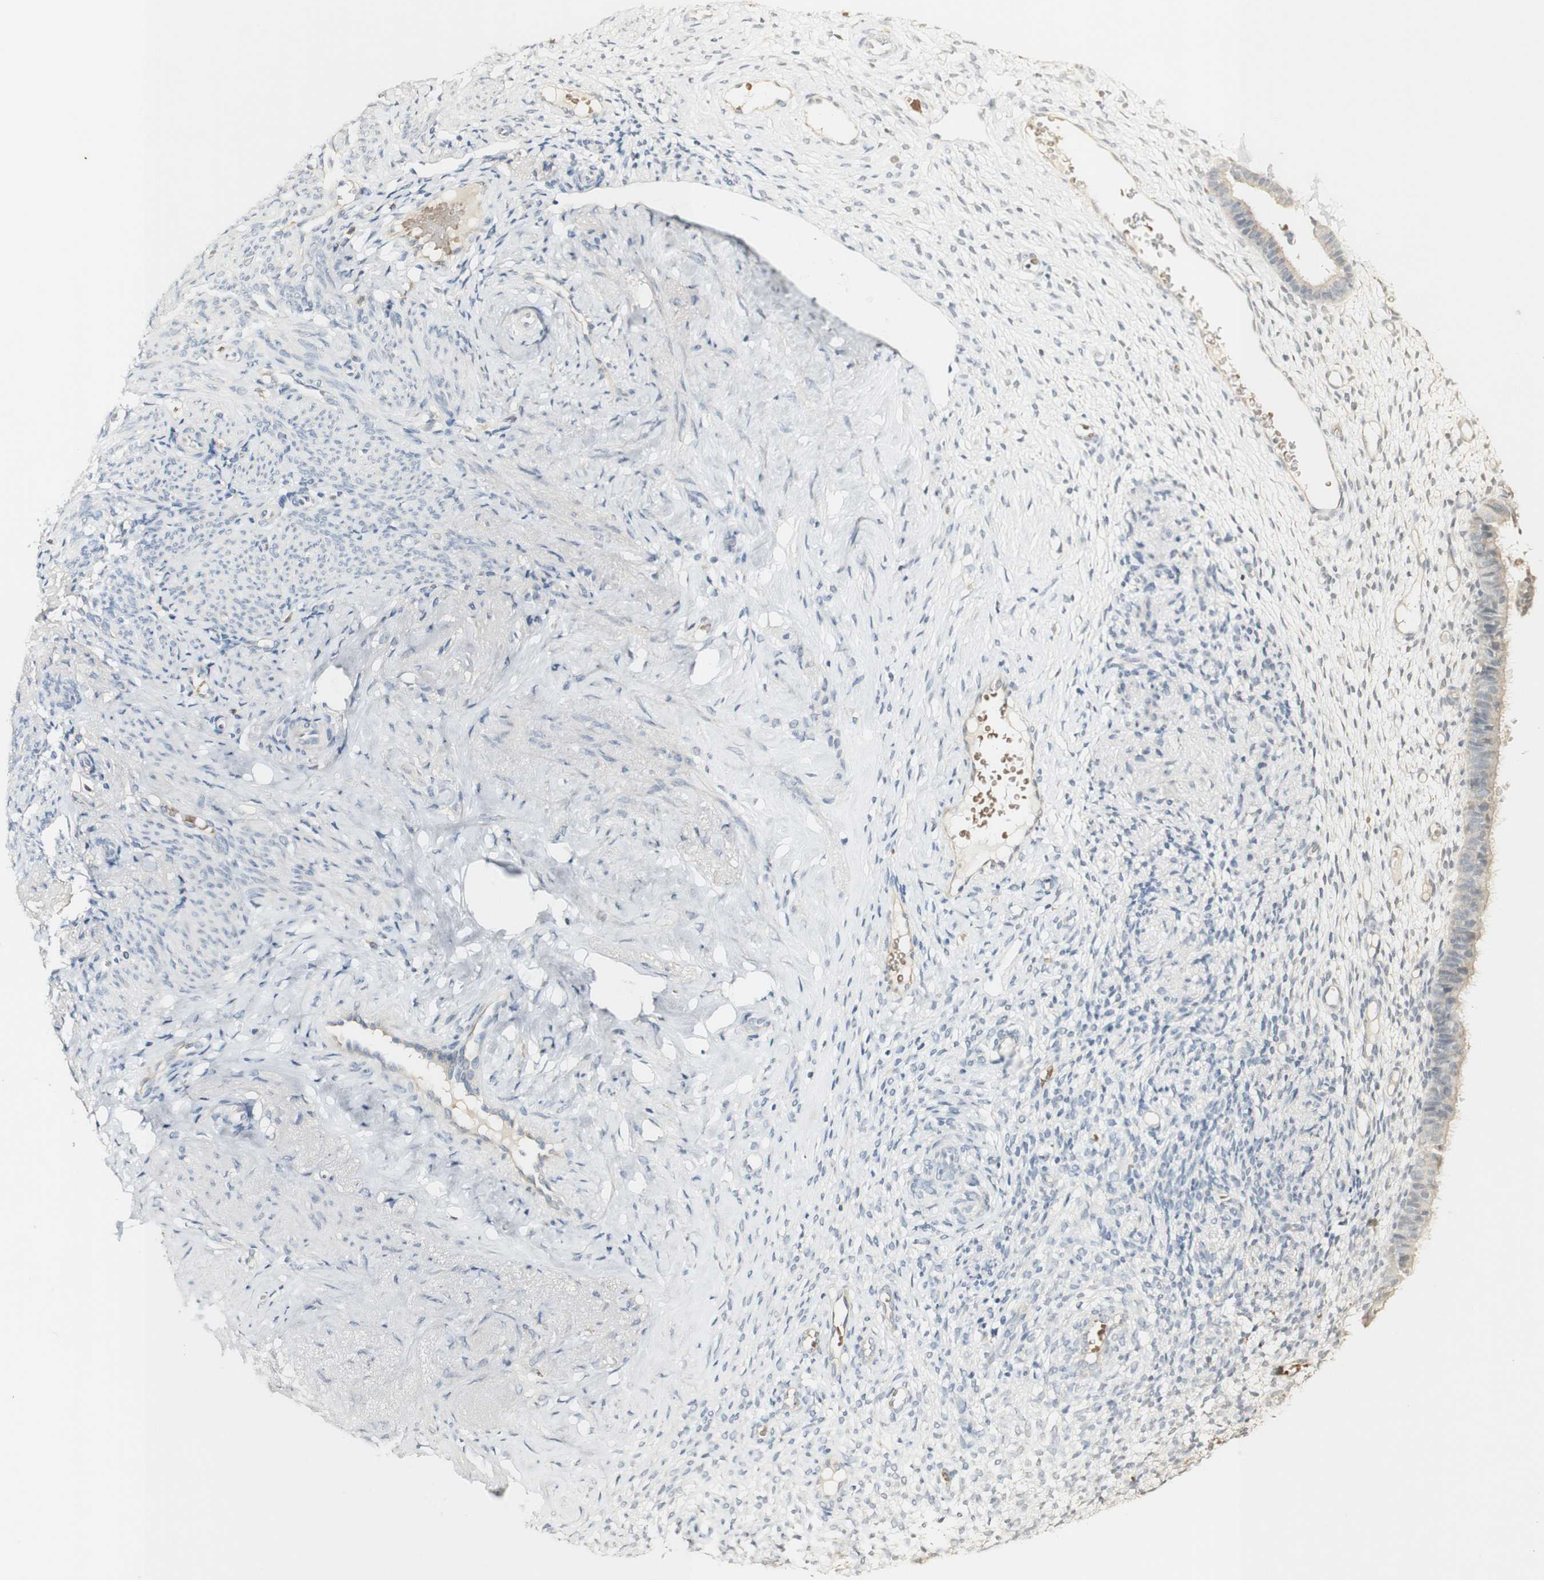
{"staining": {"intensity": "negative", "quantity": "none", "location": "none"}, "tissue": "endometrium", "cell_type": "Cells in endometrial stroma", "image_type": "normal", "snomed": [{"axis": "morphology", "description": "Normal tissue, NOS"}, {"axis": "topography", "description": "Endometrium"}], "caption": "This photomicrograph is of unremarkable endometrium stained with immunohistochemistry (IHC) to label a protein in brown with the nuclei are counter-stained blue. There is no staining in cells in endometrial stroma. (Stains: DAB (3,3'-diaminobenzidine) immunohistochemistry (IHC) with hematoxylin counter stain, Microscopy: brightfield microscopy at high magnification).", "gene": "SYT7", "patient": {"sex": "female", "age": 61}}